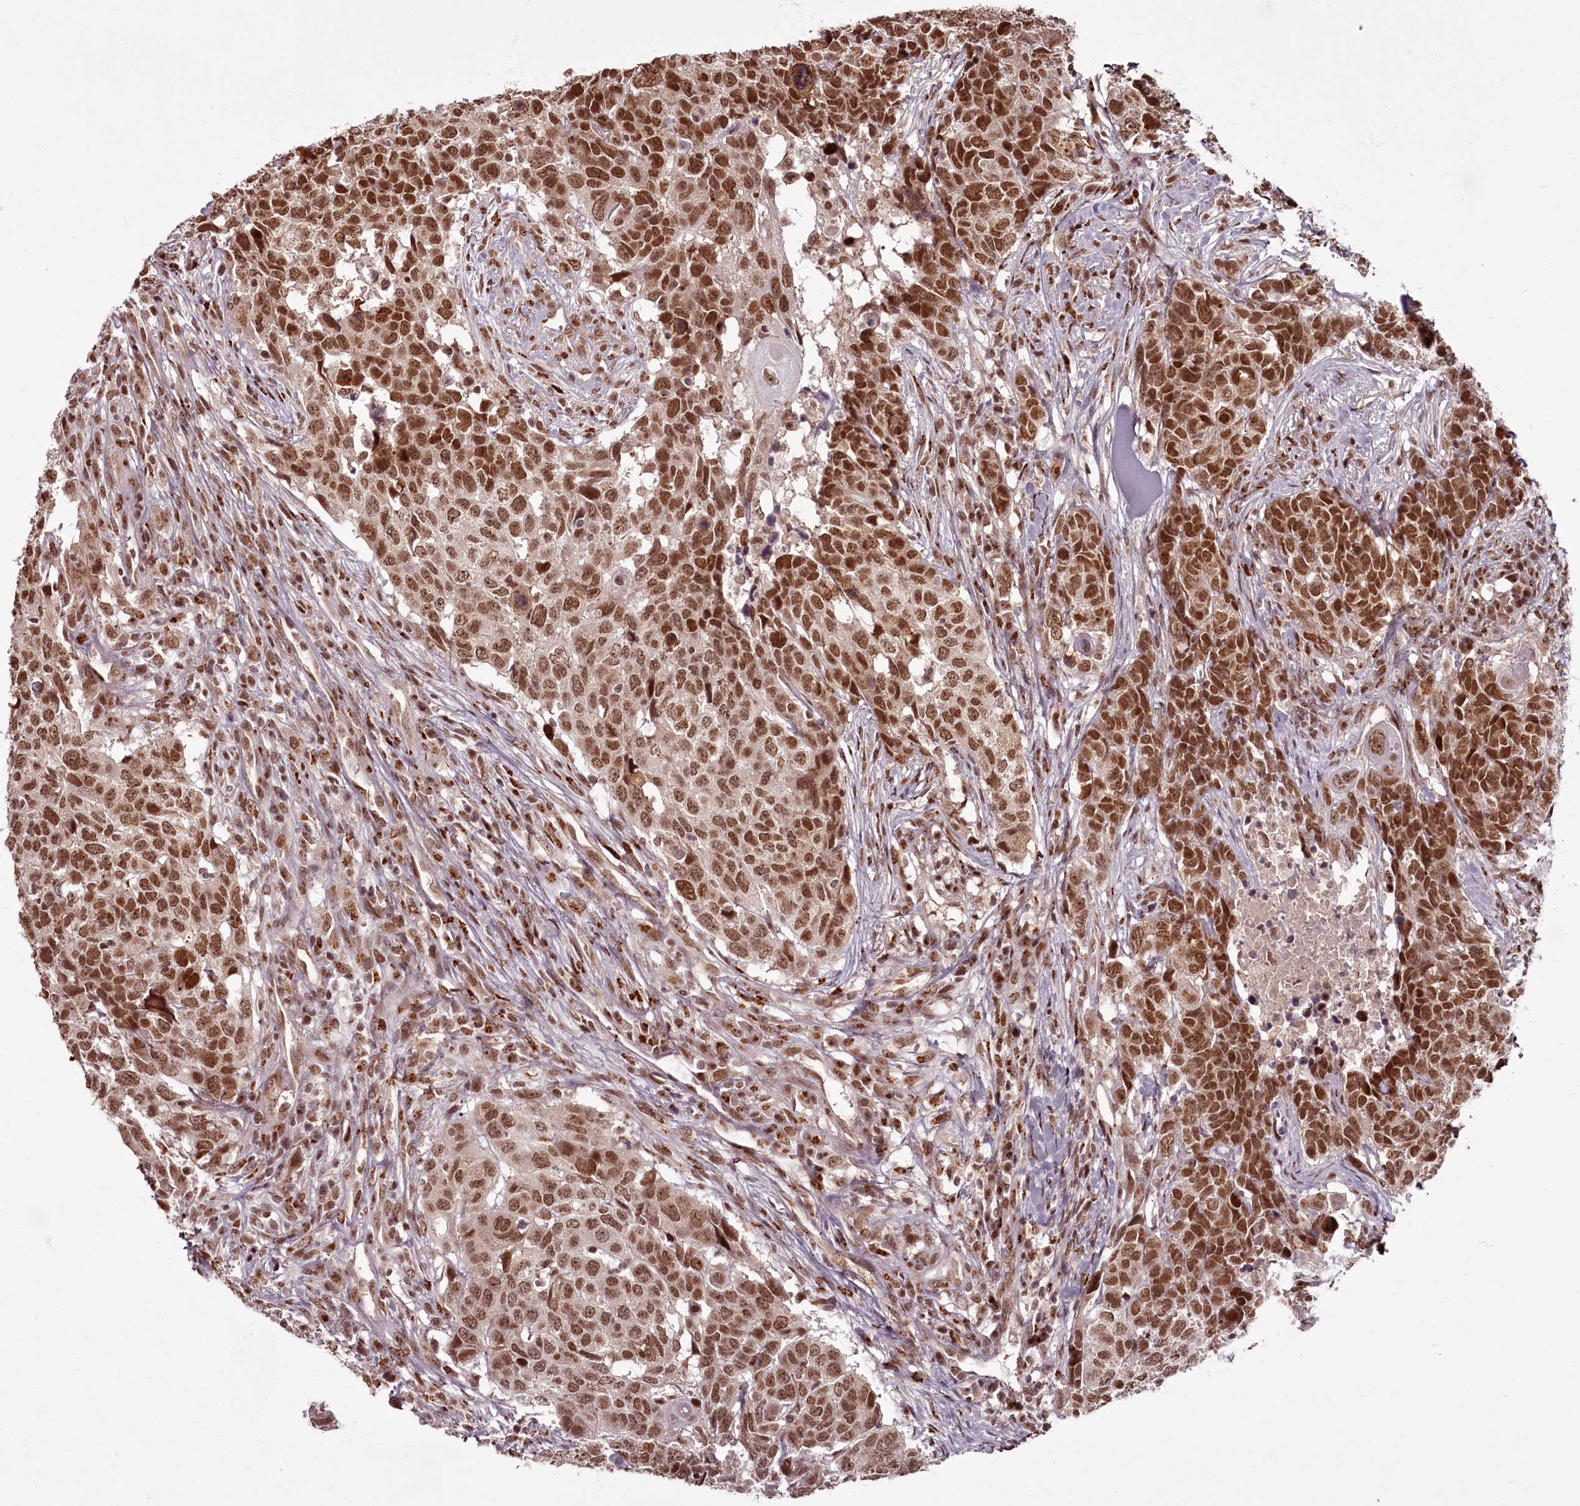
{"staining": {"intensity": "moderate", "quantity": ">75%", "location": "nuclear"}, "tissue": "head and neck cancer", "cell_type": "Tumor cells", "image_type": "cancer", "snomed": [{"axis": "morphology", "description": "Squamous cell carcinoma, NOS"}, {"axis": "topography", "description": "Head-Neck"}], "caption": "Immunohistochemical staining of human head and neck cancer (squamous cell carcinoma) reveals moderate nuclear protein expression in about >75% of tumor cells. Using DAB (brown) and hematoxylin (blue) stains, captured at high magnification using brightfield microscopy.", "gene": "CEP83", "patient": {"sex": "male", "age": 66}}